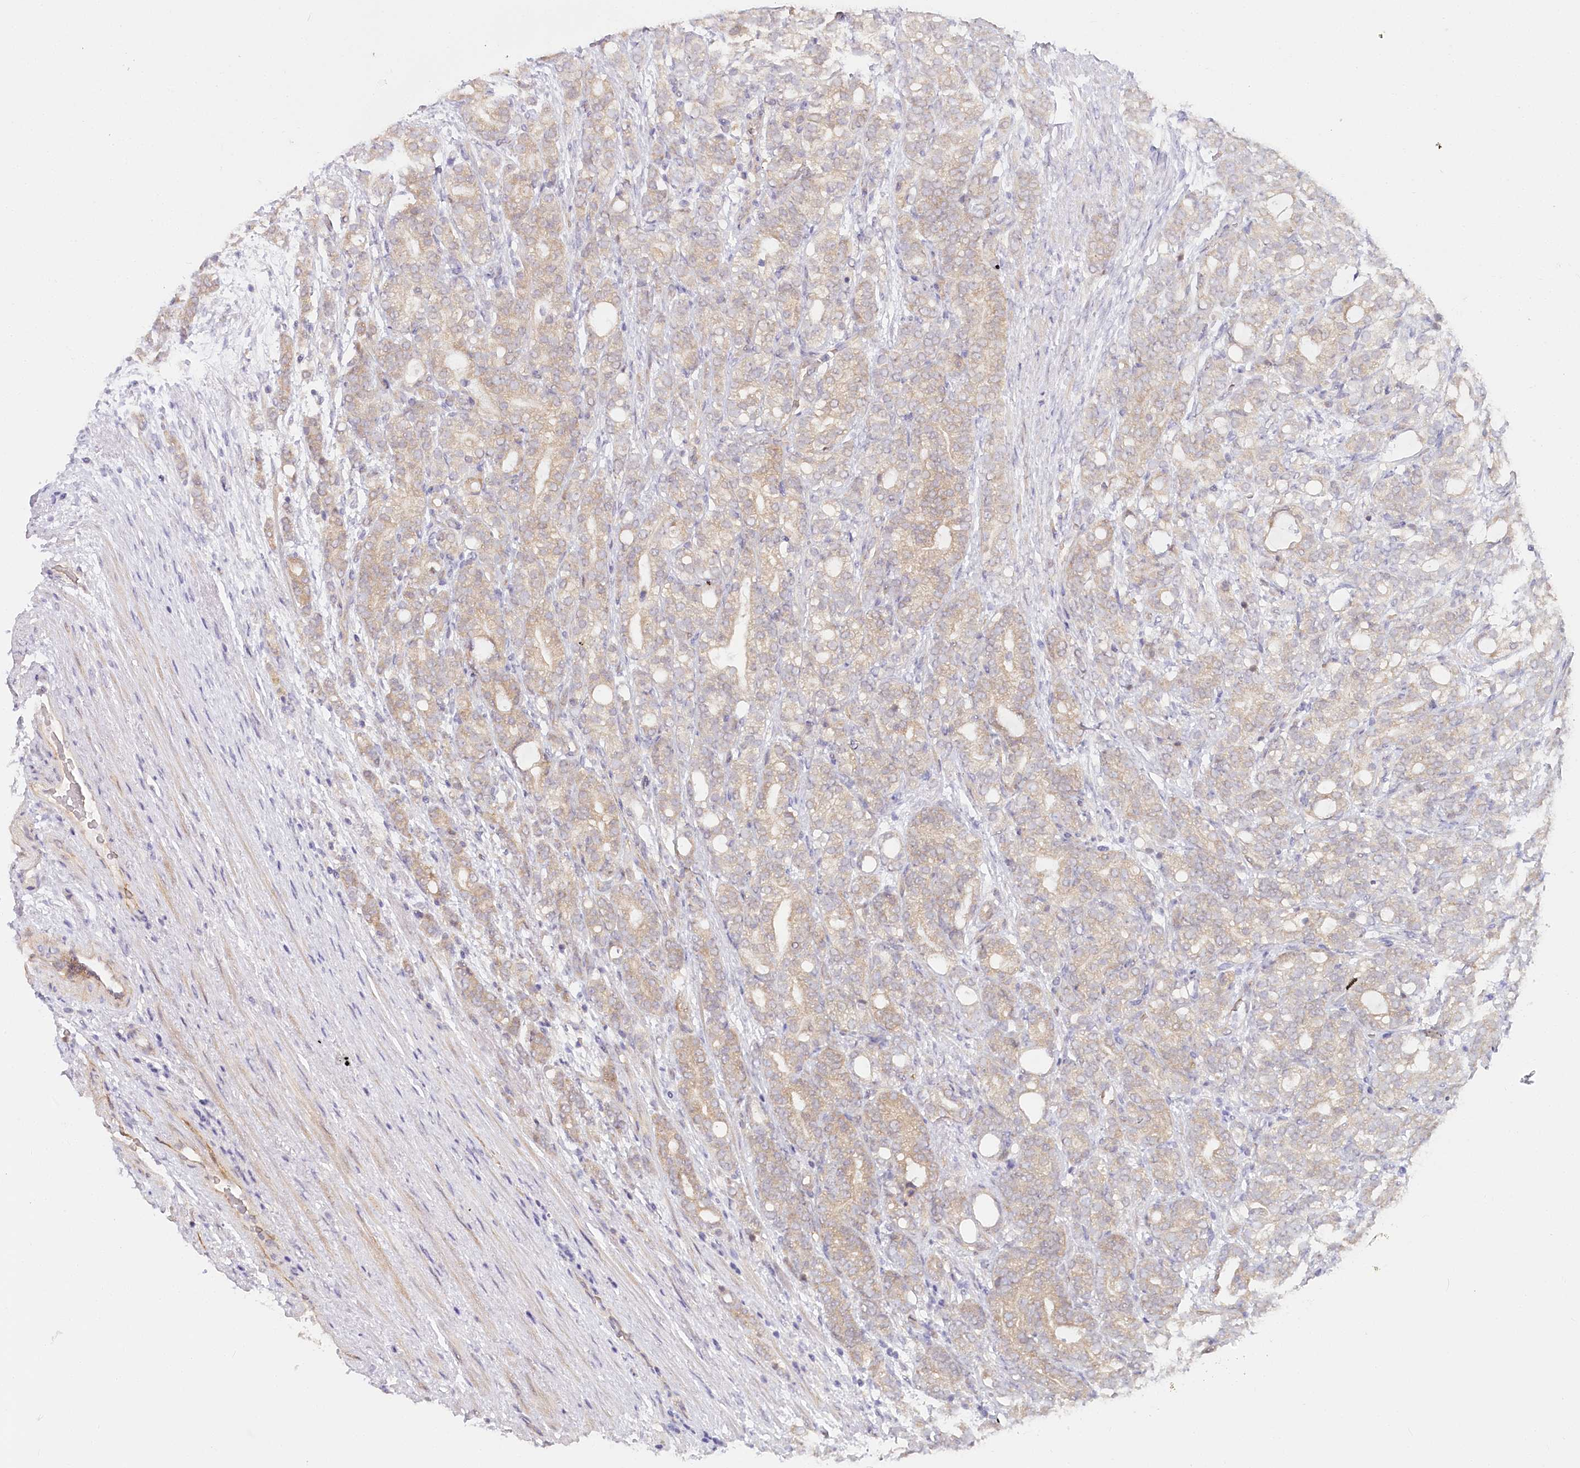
{"staining": {"intensity": "weak", "quantity": ">75%", "location": "cytoplasmic/membranous"}, "tissue": "prostate cancer", "cell_type": "Tumor cells", "image_type": "cancer", "snomed": [{"axis": "morphology", "description": "Adenocarcinoma, High grade"}, {"axis": "topography", "description": "Prostate"}], "caption": "Immunohistochemistry photomicrograph of neoplastic tissue: human prostate cancer stained using IHC exhibits low levels of weak protein expression localized specifically in the cytoplasmic/membranous of tumor cells, appearing as a cytoplasmic/membranous brown color.", "gene": "CEP70", "patient": {"sex": "male", "age": 57}}